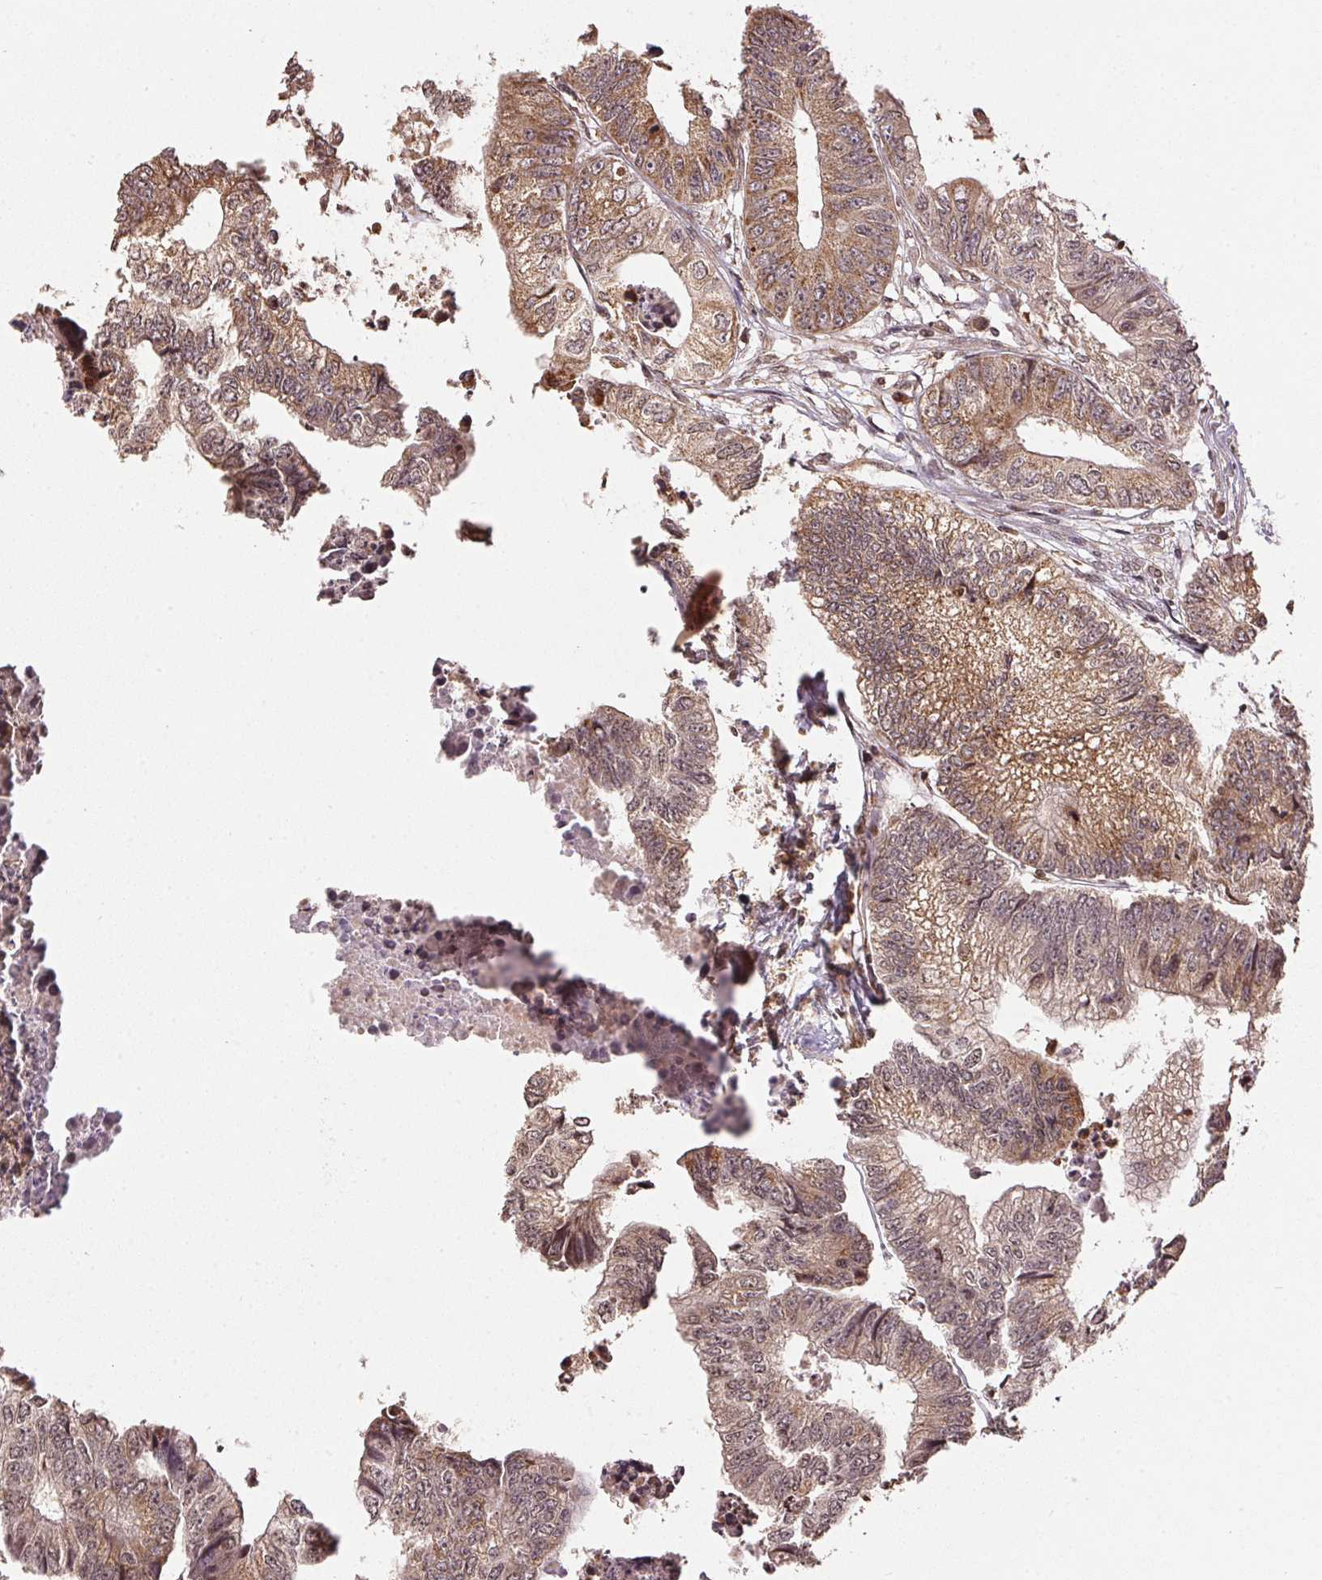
{"staining": {"intensity": "weak", "quantity": ">75%", "location": "cytoplasmic/membranous"}, "tissue": "colorectal cancer", "cell_type": "Tumor cells", "image_type": "cancer", "snomed": [{"axis": "morphology", "description": "Adenocarcinoma, NOS"}, {"axis": "topography", "description": "Rectum"}], "caption": "Immunohistochemistry of human adenocarcinoma (colorectal) reveals low levels of weak cytoplasmic/membranous positivity in approximately >75% of tumor cells. (DAB (3,3'-diaminobenzidine) IHC with brightfield microscopy, high magnification).", "gene": "SPRED2", "patient": {"sex": "male", "age": 63}}